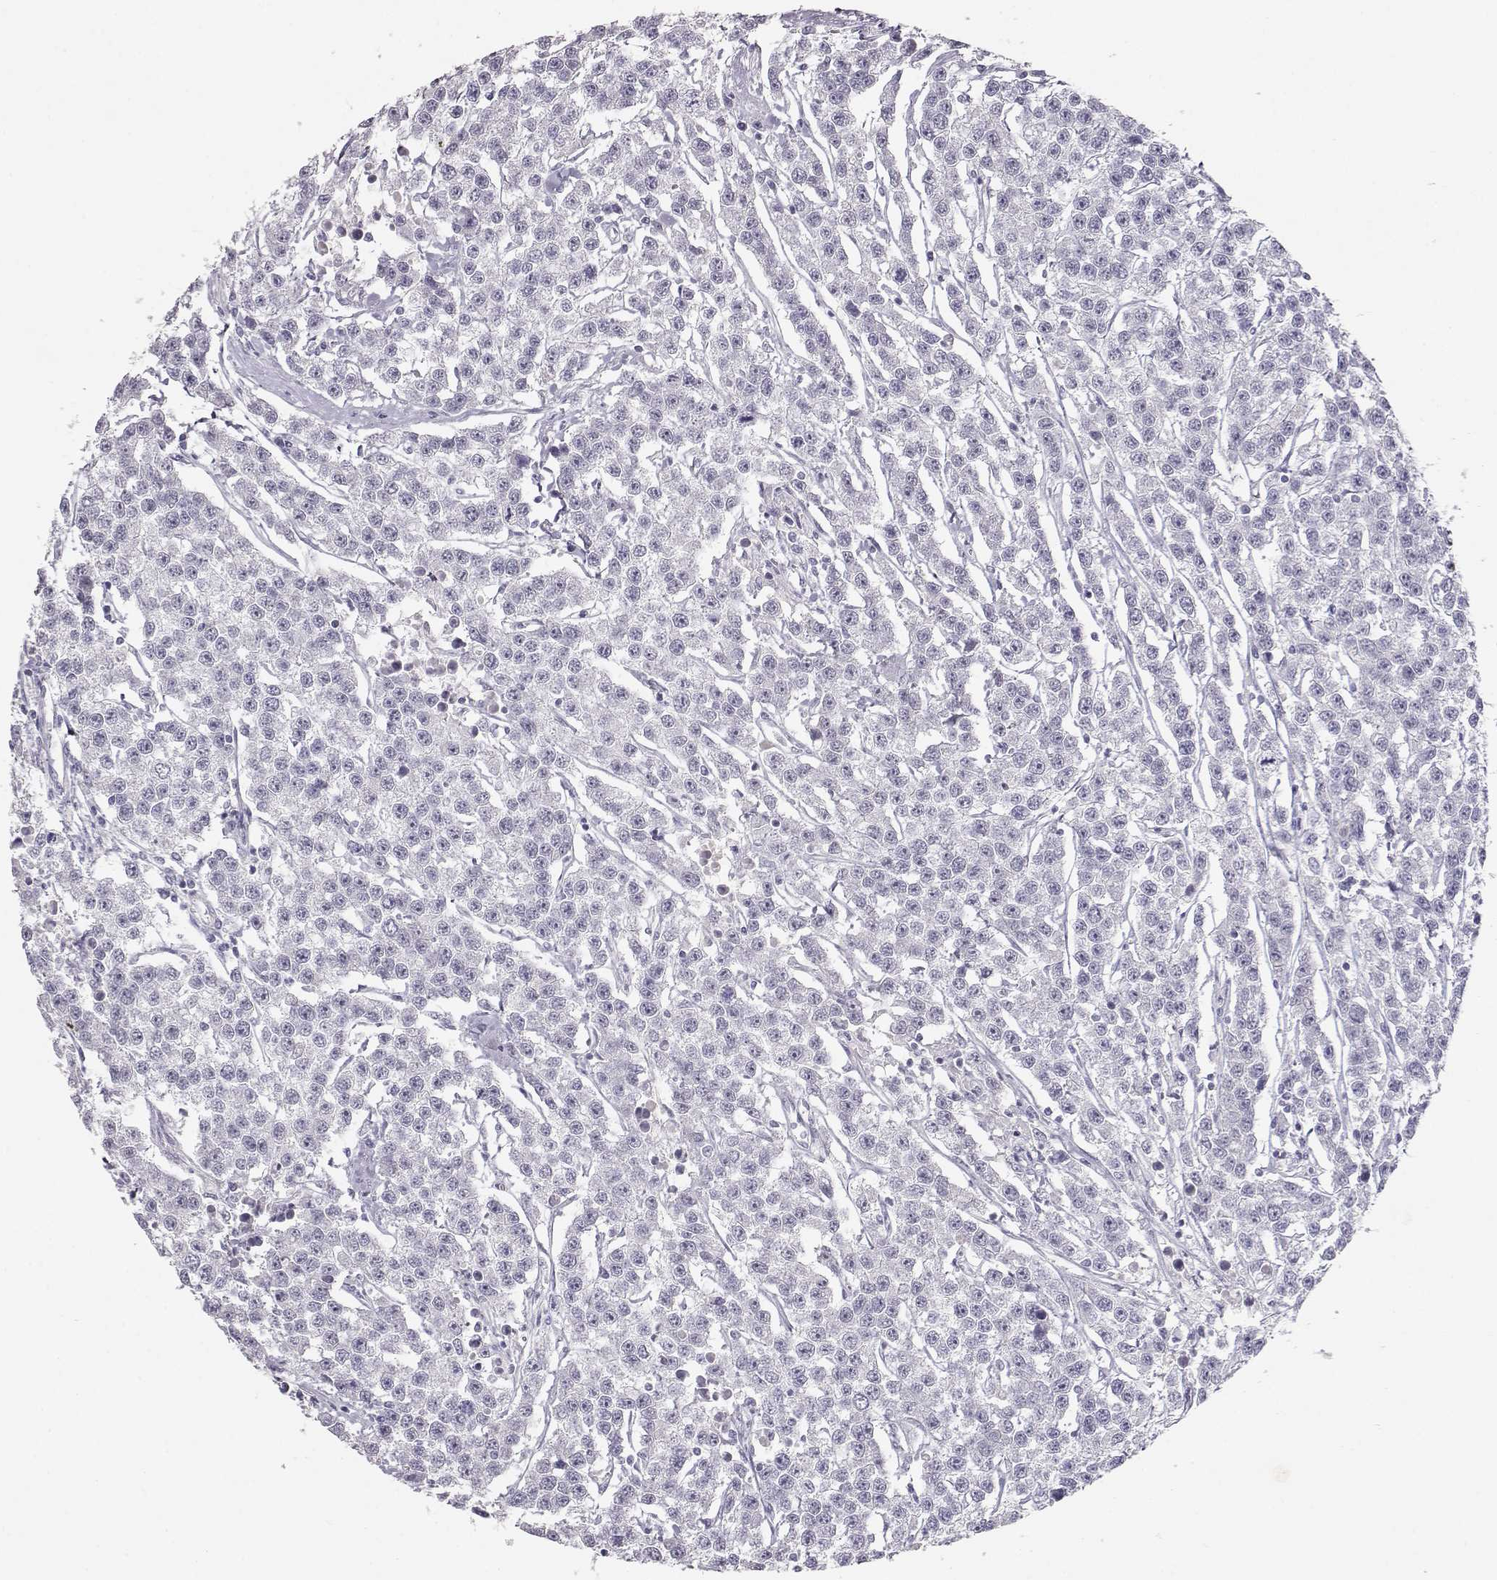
{"staining": {"intensity": "negative", "quantity": "none", "location": "none"}, "tissue": "testis cancer", "cell_type": "Tumor cells", "image_type": "cancer", "snomed": [{"axis": "morphology", "description": "Seminoma, NOS"}, {"axis": "topography", "description": "Testis"}], "caption": "This is a photomicrograph of IHC staining of testis cancer, which shows no staining in tumor cells. Nuclei are stained in blue.", "gene": "TKTL1", "patient": {"sex": "male", "age": 59}}